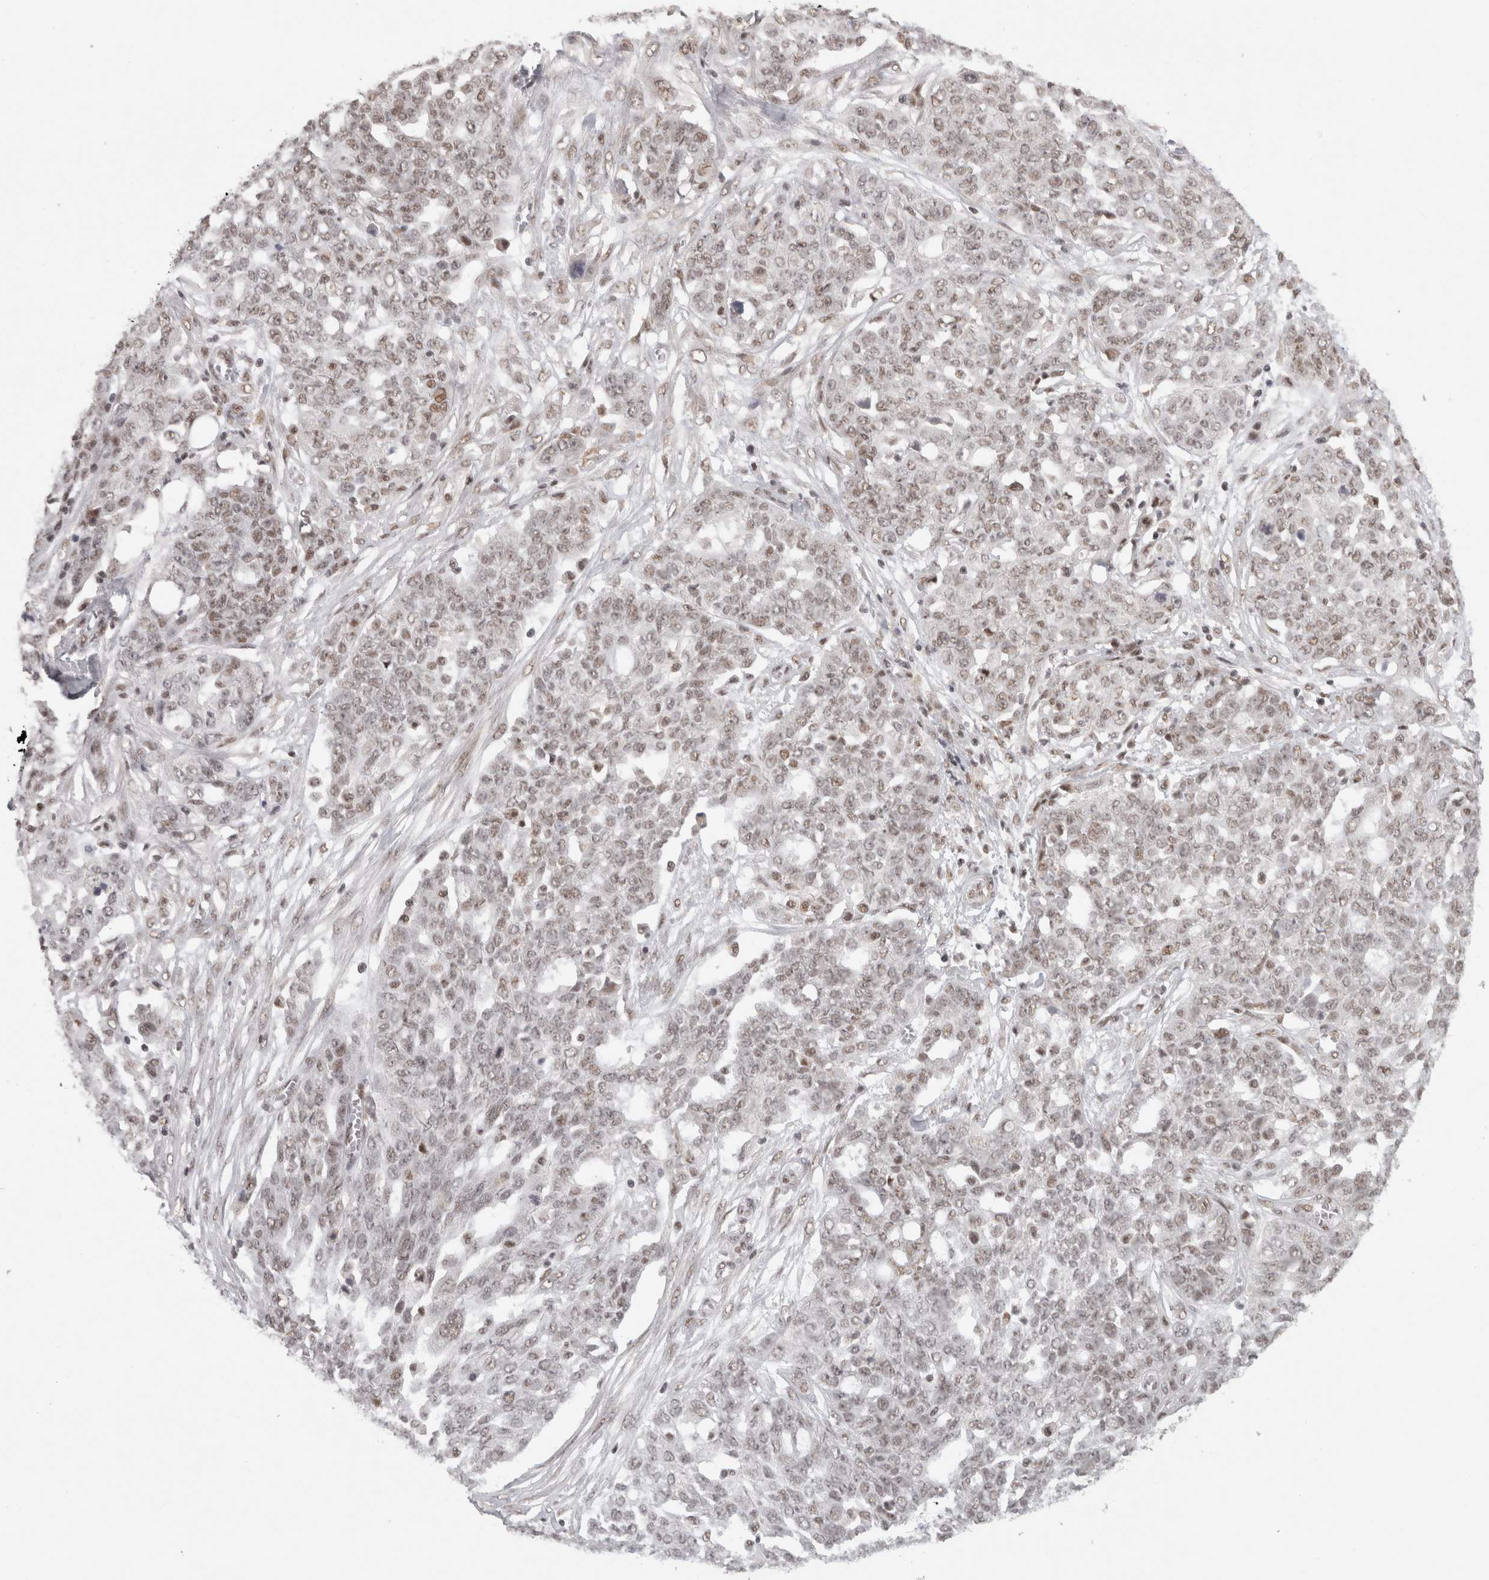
{"staining": {"intensity": "weak", "quantity": ">75%", "location": "nuclear"}, "tissue": "ovarian cancer", "cell_type": "Tumor cells", "image_type": "cancer", "snomed": [{"axis": "morphology", "description": "Cystadenocarcinoma, serous, NOS"}, {"axis": "topography", "description": "Soft tissue"}, {"axis": "topography", "description": "Ovary"}], "caption": "IHC image of human ovarian cancer stained for a protein (brown), which displays low levels of weak nuclear positivity in approximately >75% of tumor cells.", "gene": "ZNF830", "patient": {"sex": "female", "age": 57}}